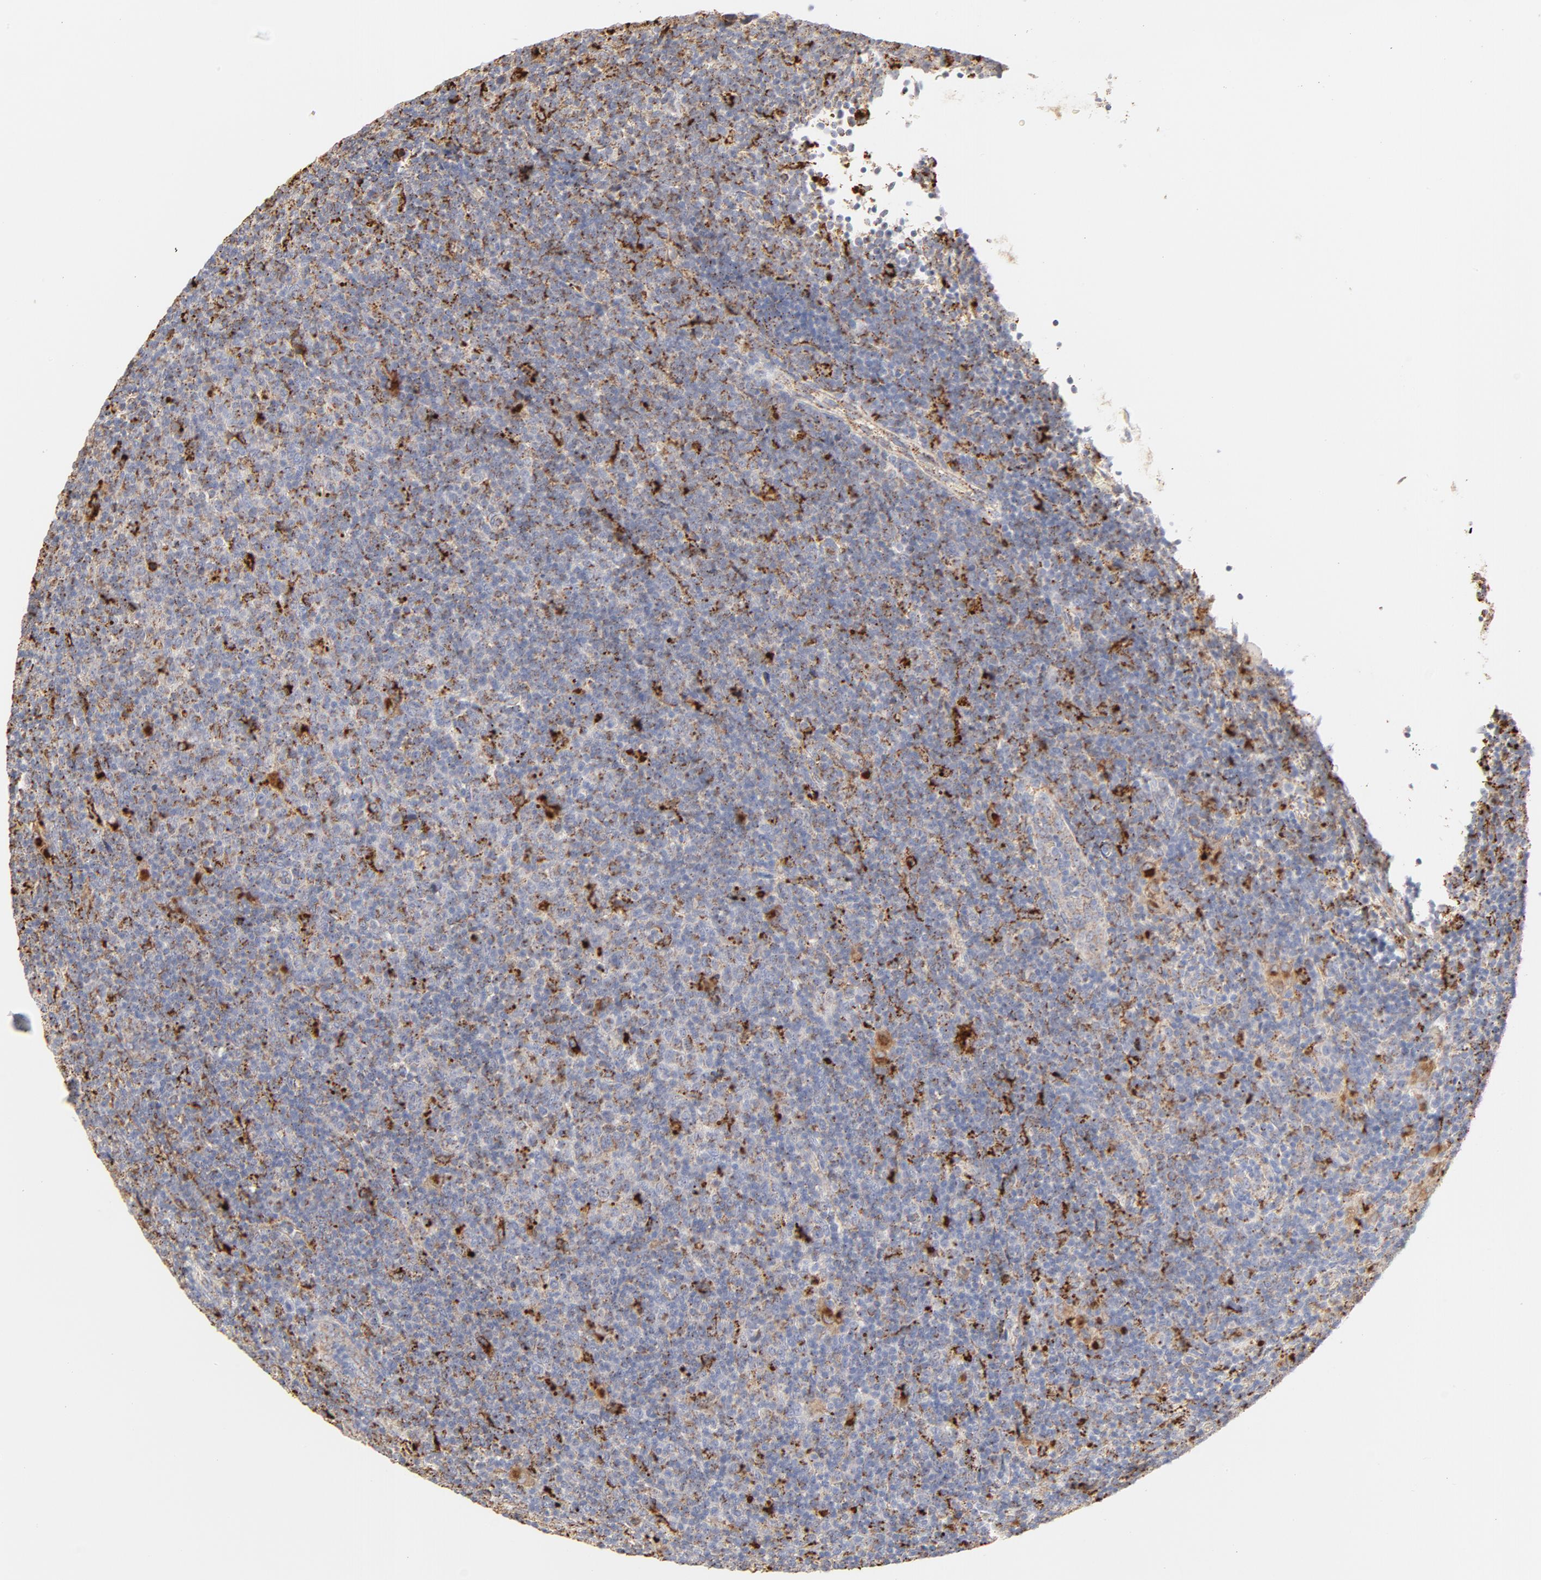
{"staining": {"intensity": "moderate", "quantity": "<25%", "location": "cytoplasmic/membranous"}, "tissue": "lymphoma", "cell_type": "Tumor cells", "image_type": "cancer", "snomed": [{"axis": "morphology", "description": "Malignant lymphoma, non-Hodgkin's type, Low grade"}, {"axis": "topography", "description": "Lymph node"}], "caption": "Protein expression analysis of human malignant lymphoma, non-Hodgkin's type (low-grade) reveals moderate cytoplasmic/membranous positivity in about <25% of tumor cells. The staining is performed using DAB brown chromogen to label protein expression. The nuclei are counter-stained blue using hematoxylin.", "gene": "CTSH", "patient": {"sex": "male", "age": 70}}